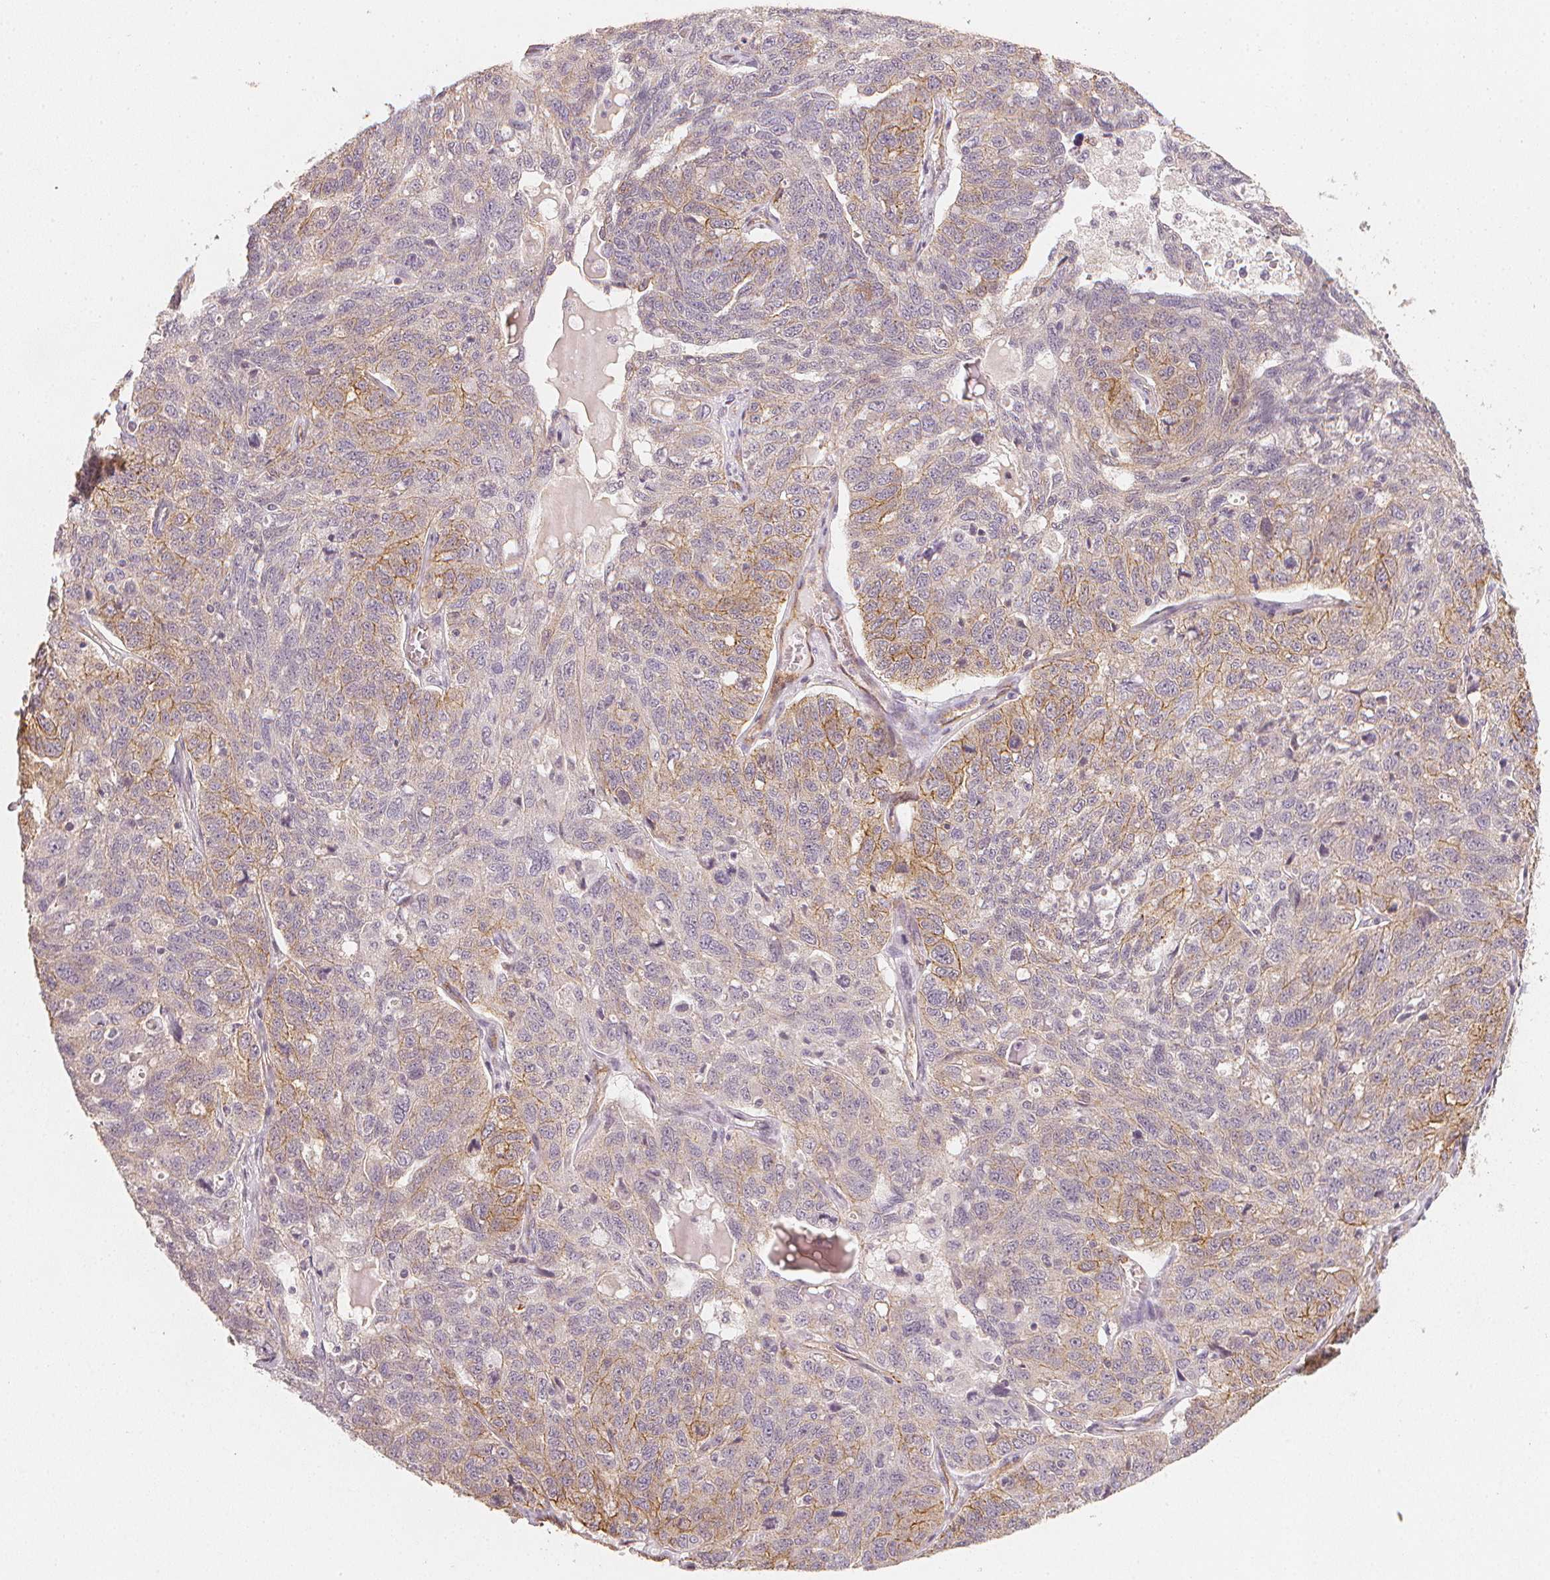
{"staining": {"intensity": "weak", "quantity": "<25%", "location": "cytoplasmic/membranous"}, "tissue": "ovarian cancer", "cell_type": "Tumor cells", "image_type": "cancer", "snomed": [{"axis": "morphology", "description": "Cystadenocarcinoma, serous, NOS"}, {"axis": "topography", "description": "Ovary"}], "caption": "Immunohistochemistry of human ovarian serous cystadenocarcinoma shows no staining in tumor cells.", "gene": "CIB1", "patient": {"sex": "female", "age": 71}}